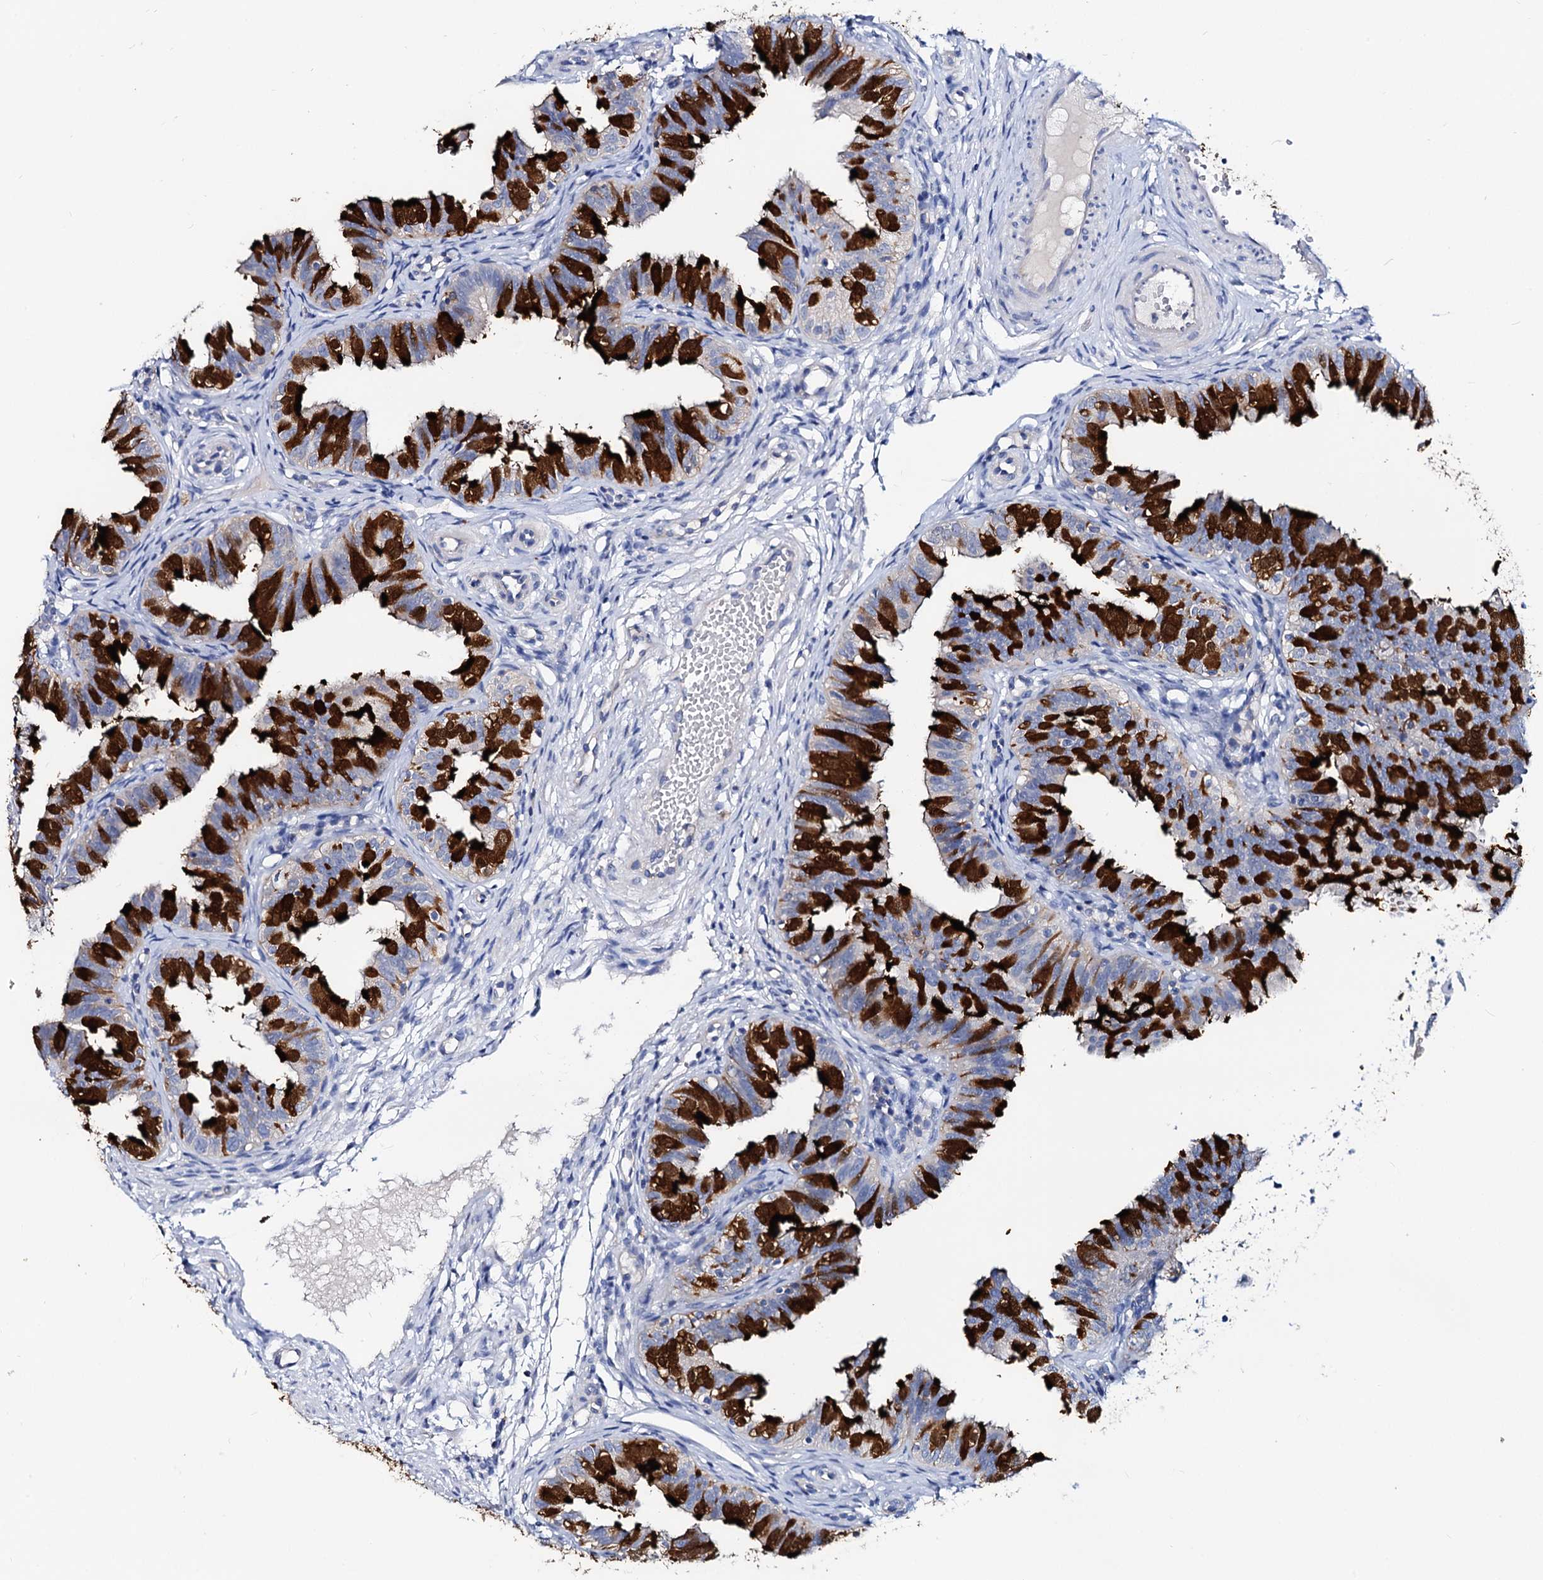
{"staining": {"intensity": "strong", "quantity": "25%-75%", "location": "cytoplasmic/membranous"}, "tissue": "fallopian tube", "cell_type": "Glandular cells", "image_type": "normal", "snomed": [{"axis": "morphology", "description": "Normal tissue, NOS"}, {"axis": "topography", "description": "Fallopian tube"}], "caption": "This is a photomicrograph of immunohistochemistry staining of benign fallopian tube, which shows strong positivity in the cytoplasmic/membranous of glandular cells.", "gene": "DYDC2", "patient": {"sex": "female", "age": 35}}